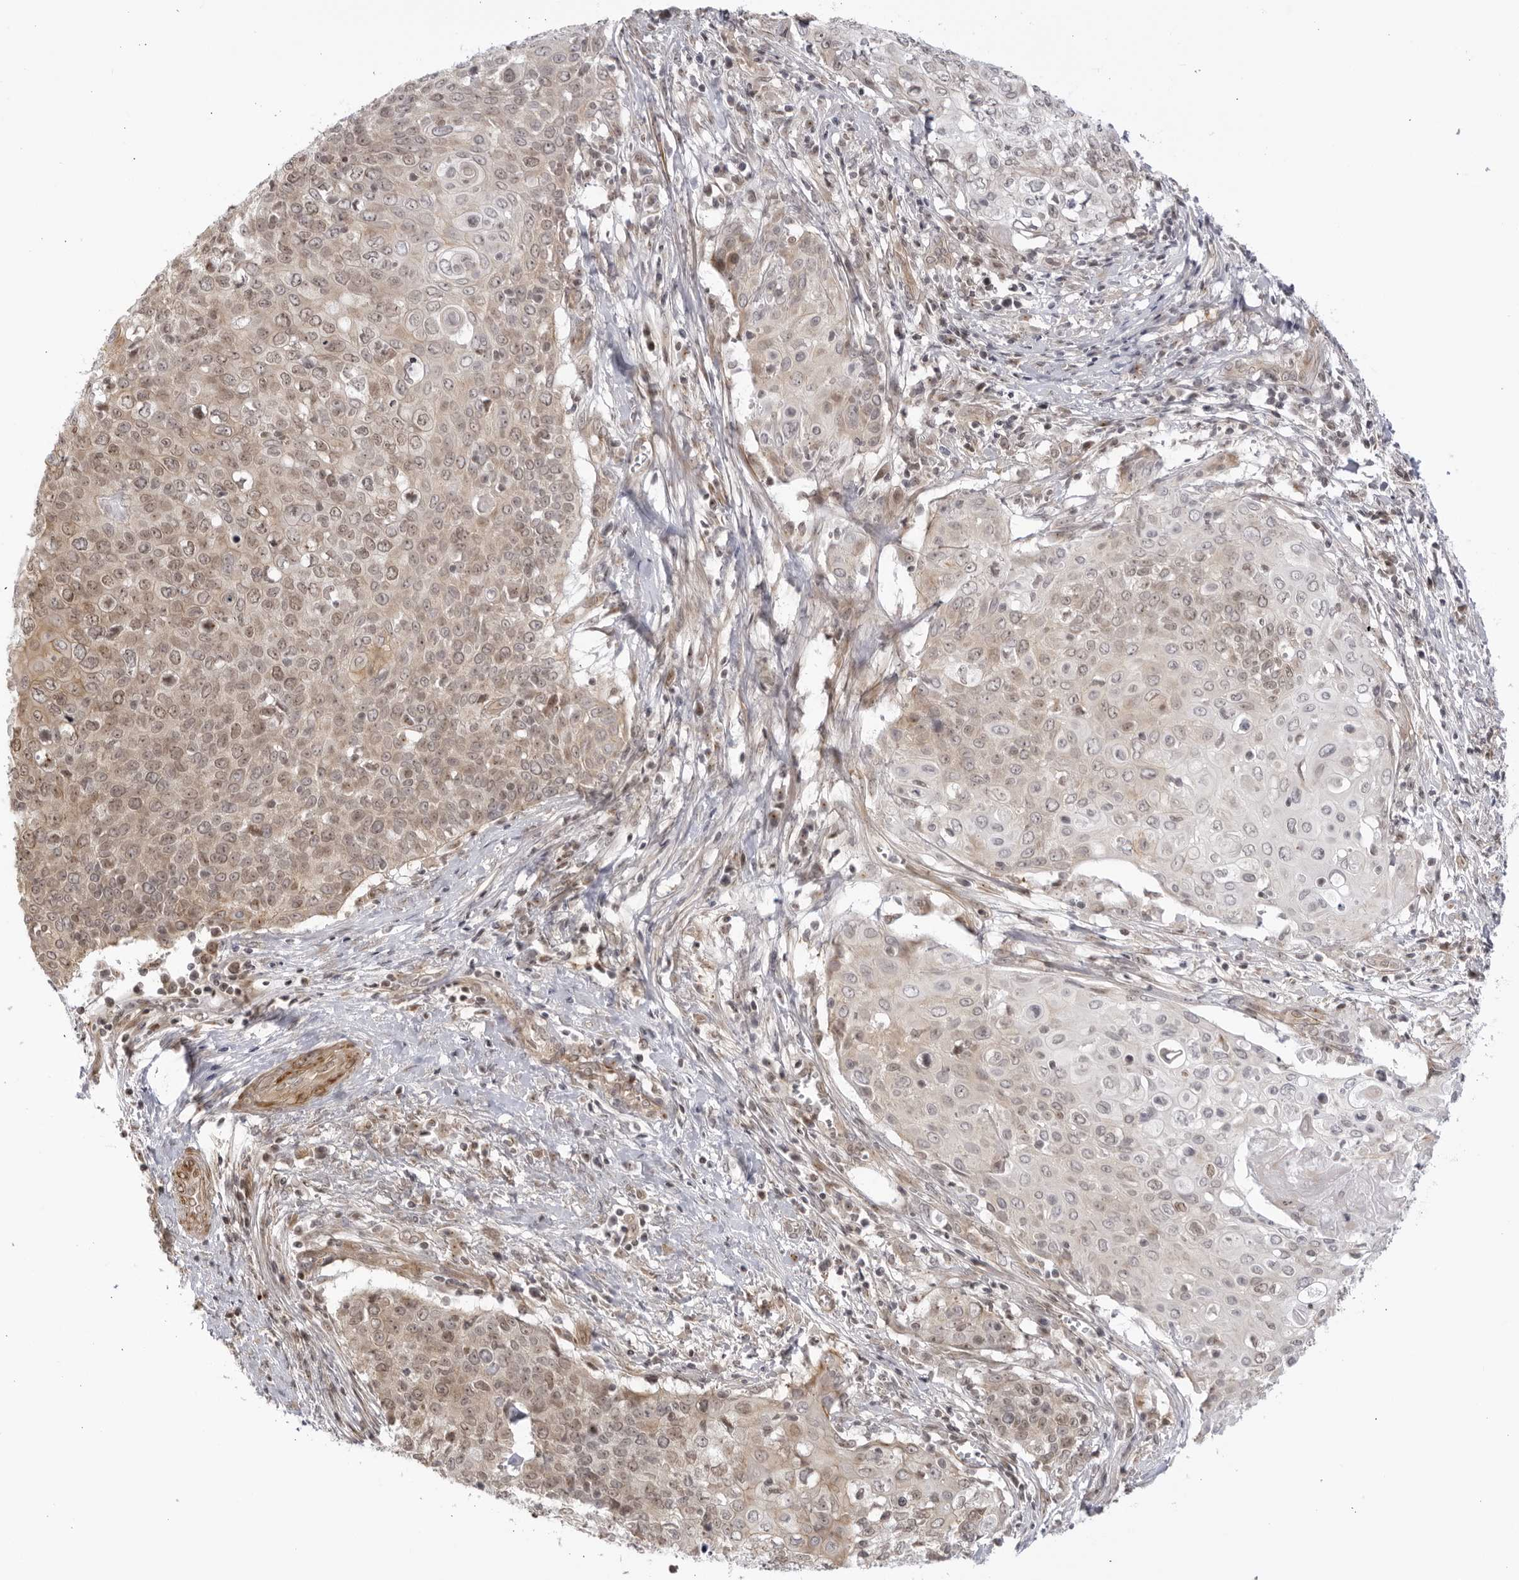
{"staining": {"intensity": "weak", "quantity": ">75%", "location": "cytoplasmic/membranous,nuclear"}, "tissue": "cervical cancer", "cell_type": "Tumor cells", "image_type": "cancer", "snomed": [{"axis": "morphology", "description": "Squamous cell carcinoma, NOS"}, {"axis": "topography", "description": "Cervix"}], "caption": "Protein staining displays weak cytoplasmic/membranous and nuclear positivity in approximately >75% of tumor cells in squamous cell carcinoma (cervical).", "gene": "CNBD1", "patient": {"sex": "female", "age": 39}}